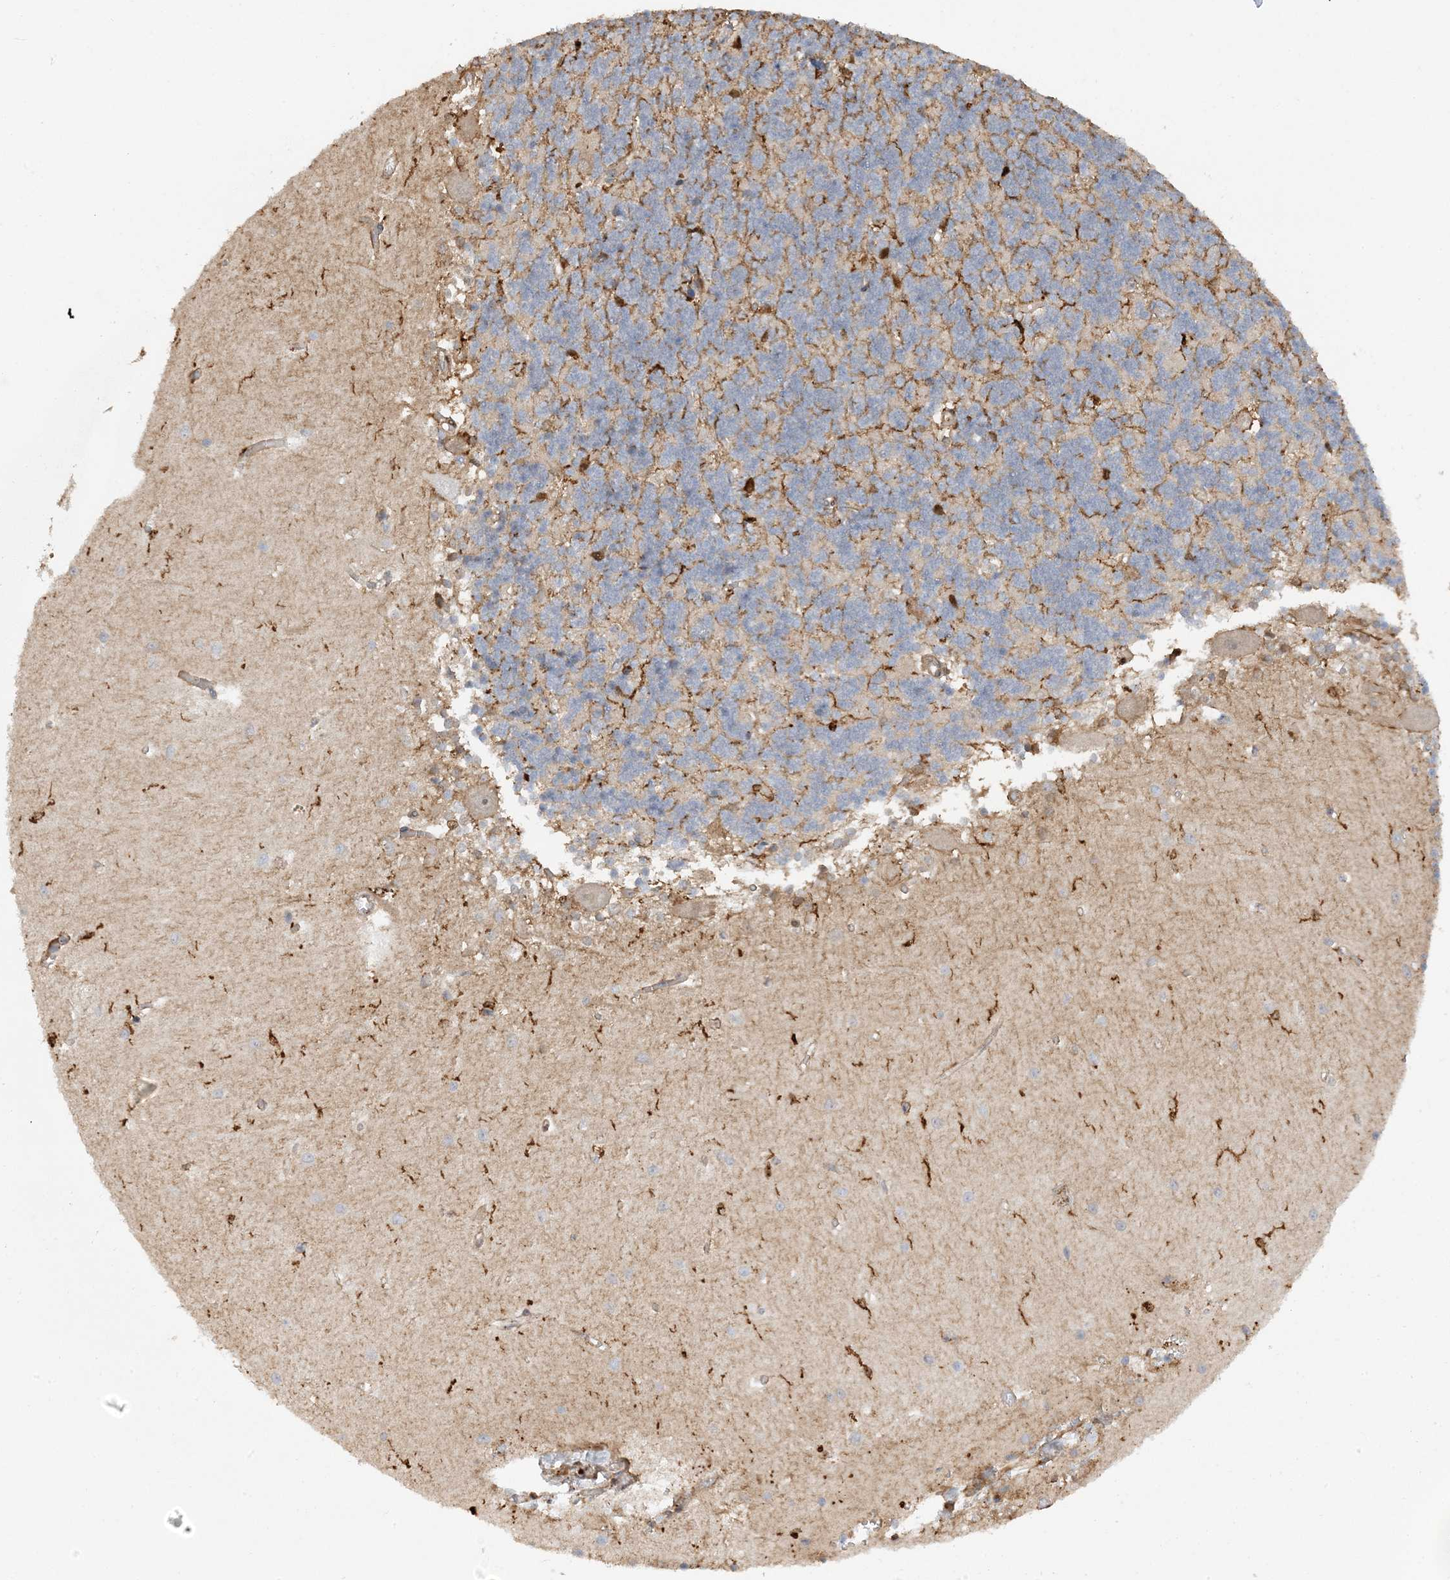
{"staining": {"intensity": "moderate", "quantity": "<25%", "location": "cytoplasmic/membranous,nuclear"}, "tissue": "cerebellum", "cell_type": "Cells in granular layer", "image_type": "normal", "snomed": [{"axis": "morphology", "description": "Normal tissue, NOS"}, {"axis": "topography", "description": "Cerebellum"}], "caption": "Protein expression analysis of benign human cerebellum reveals moderate cytoplasmic/membranous,nuclear expression in about <25% of cells in granular layer. The protein is shown in brown color, while the nuclei are stained blue.", "gene": "PHACTR2", "patient": {"sex": "male", "age": 37}}